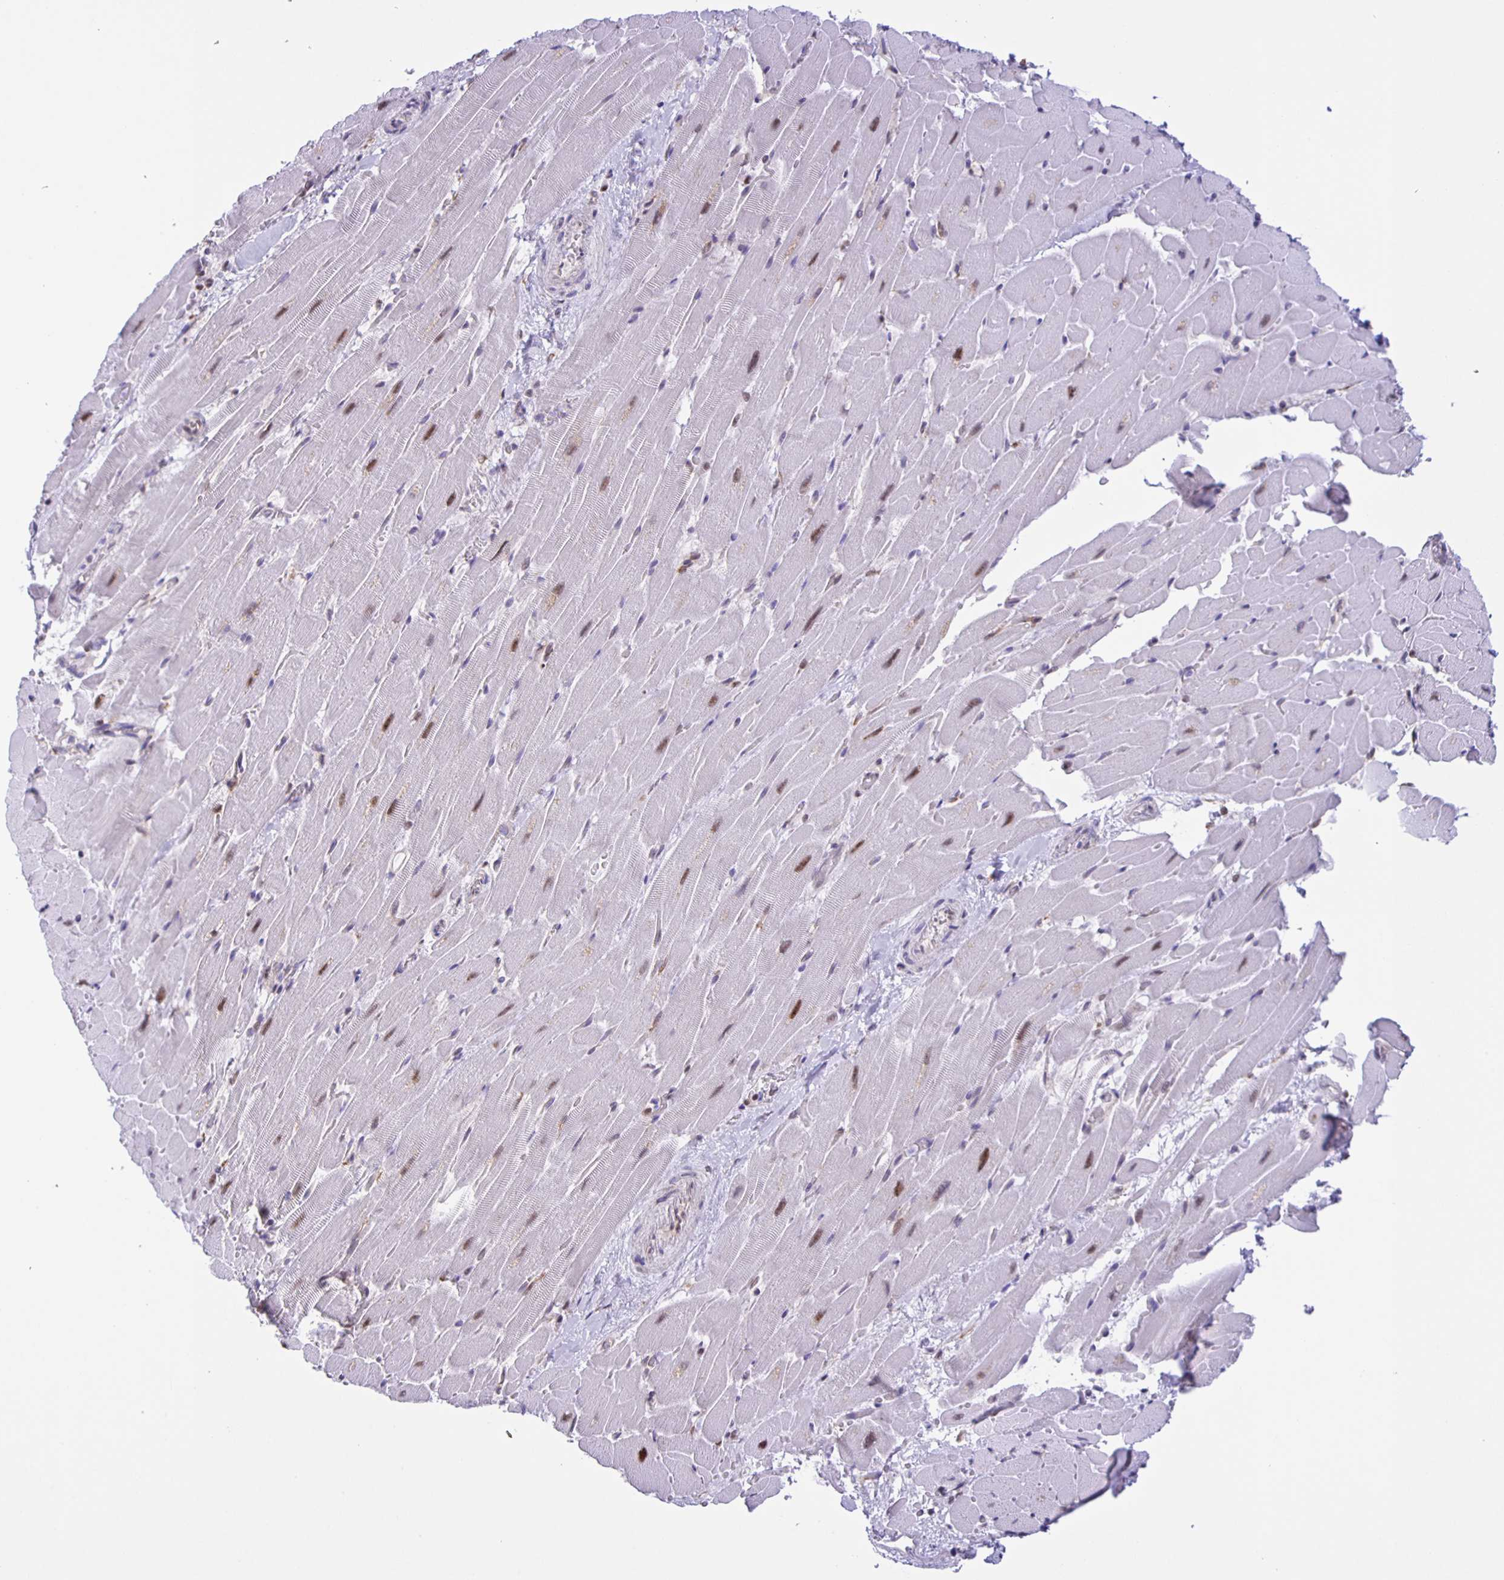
{"staining": {"intensity": "strong", "quantity": "25%-75%", "location": "nuclear"}, "tissue": "heart muscle", "cell_type": "Cardiomyocytes", "image_type": "normal", "snomed": [{"axis": "morphology", "description": "Normal tissue, NOS"}, {"axis": "topography", "description": "Heart"}], "caption": "Immunohistochemical staining of unremarkable human heart muscle exhibits 25%-75% levels of strong nuclear protein expression in about 25%-75% of cardiomyocytes.", "gene": "ZRANB2", "patient": {"sex": "male", "age": 37}}